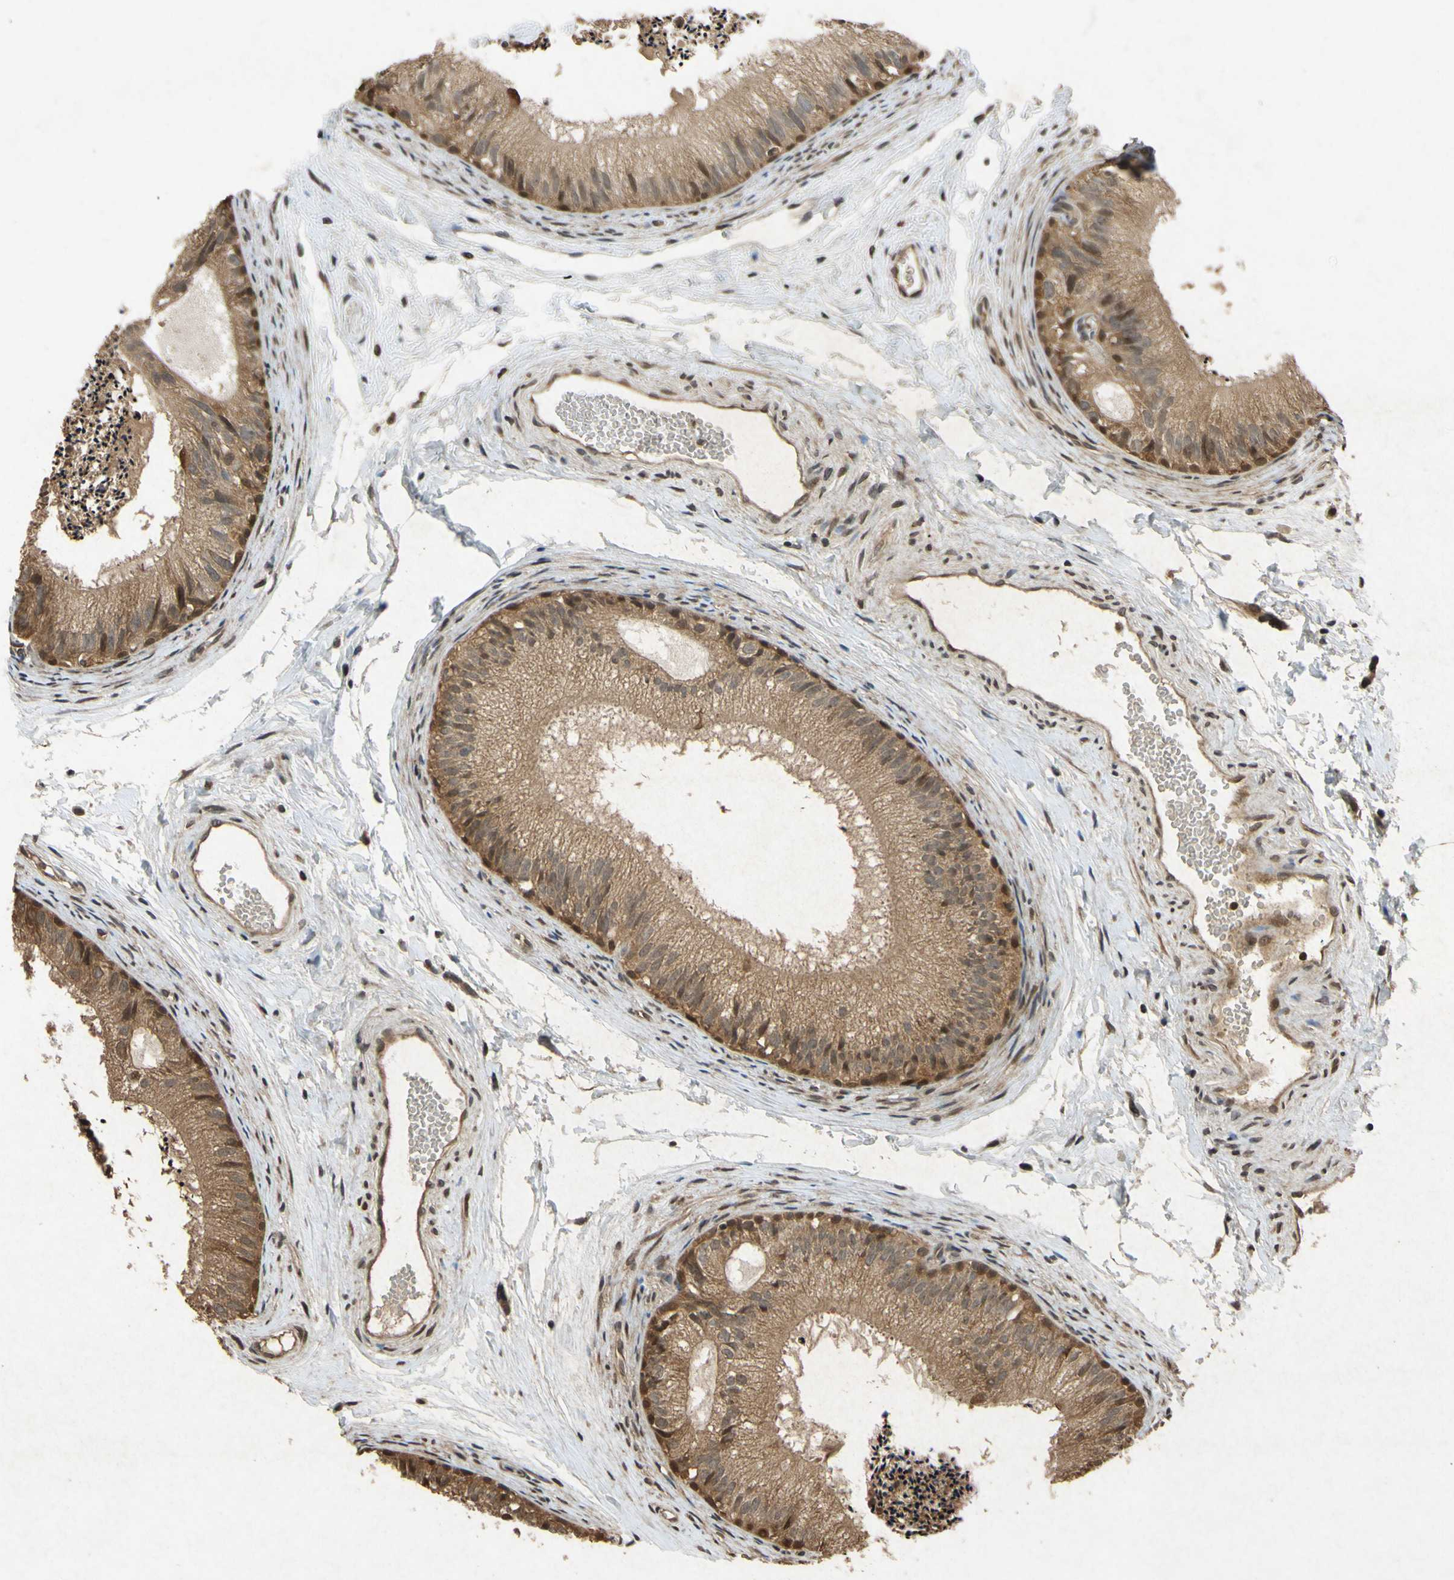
{"staining": {"intensity": "strong", "quantity": ">75%", "location": "cytoplasmic/membranous,nuclear"}, "tissue": "epididymis", "cell_type": "Glandular cells", "image_type": "normal", "snomed": [{"axis": "morphology", "description": "Normal tissue, NOS"}, {"axis": "topography", "description": "Epididymis"}], "caption": "Immunohistochemistry histopathology image of normal human epididymis stained for a protein (brown), which reveals high levels of strong cytoplasmic/membranous,nuclear positivity in approximately >75% of glandular cells.", "gene": "ATP6V1H", "patient": {"sex": "male", "age": 56}}